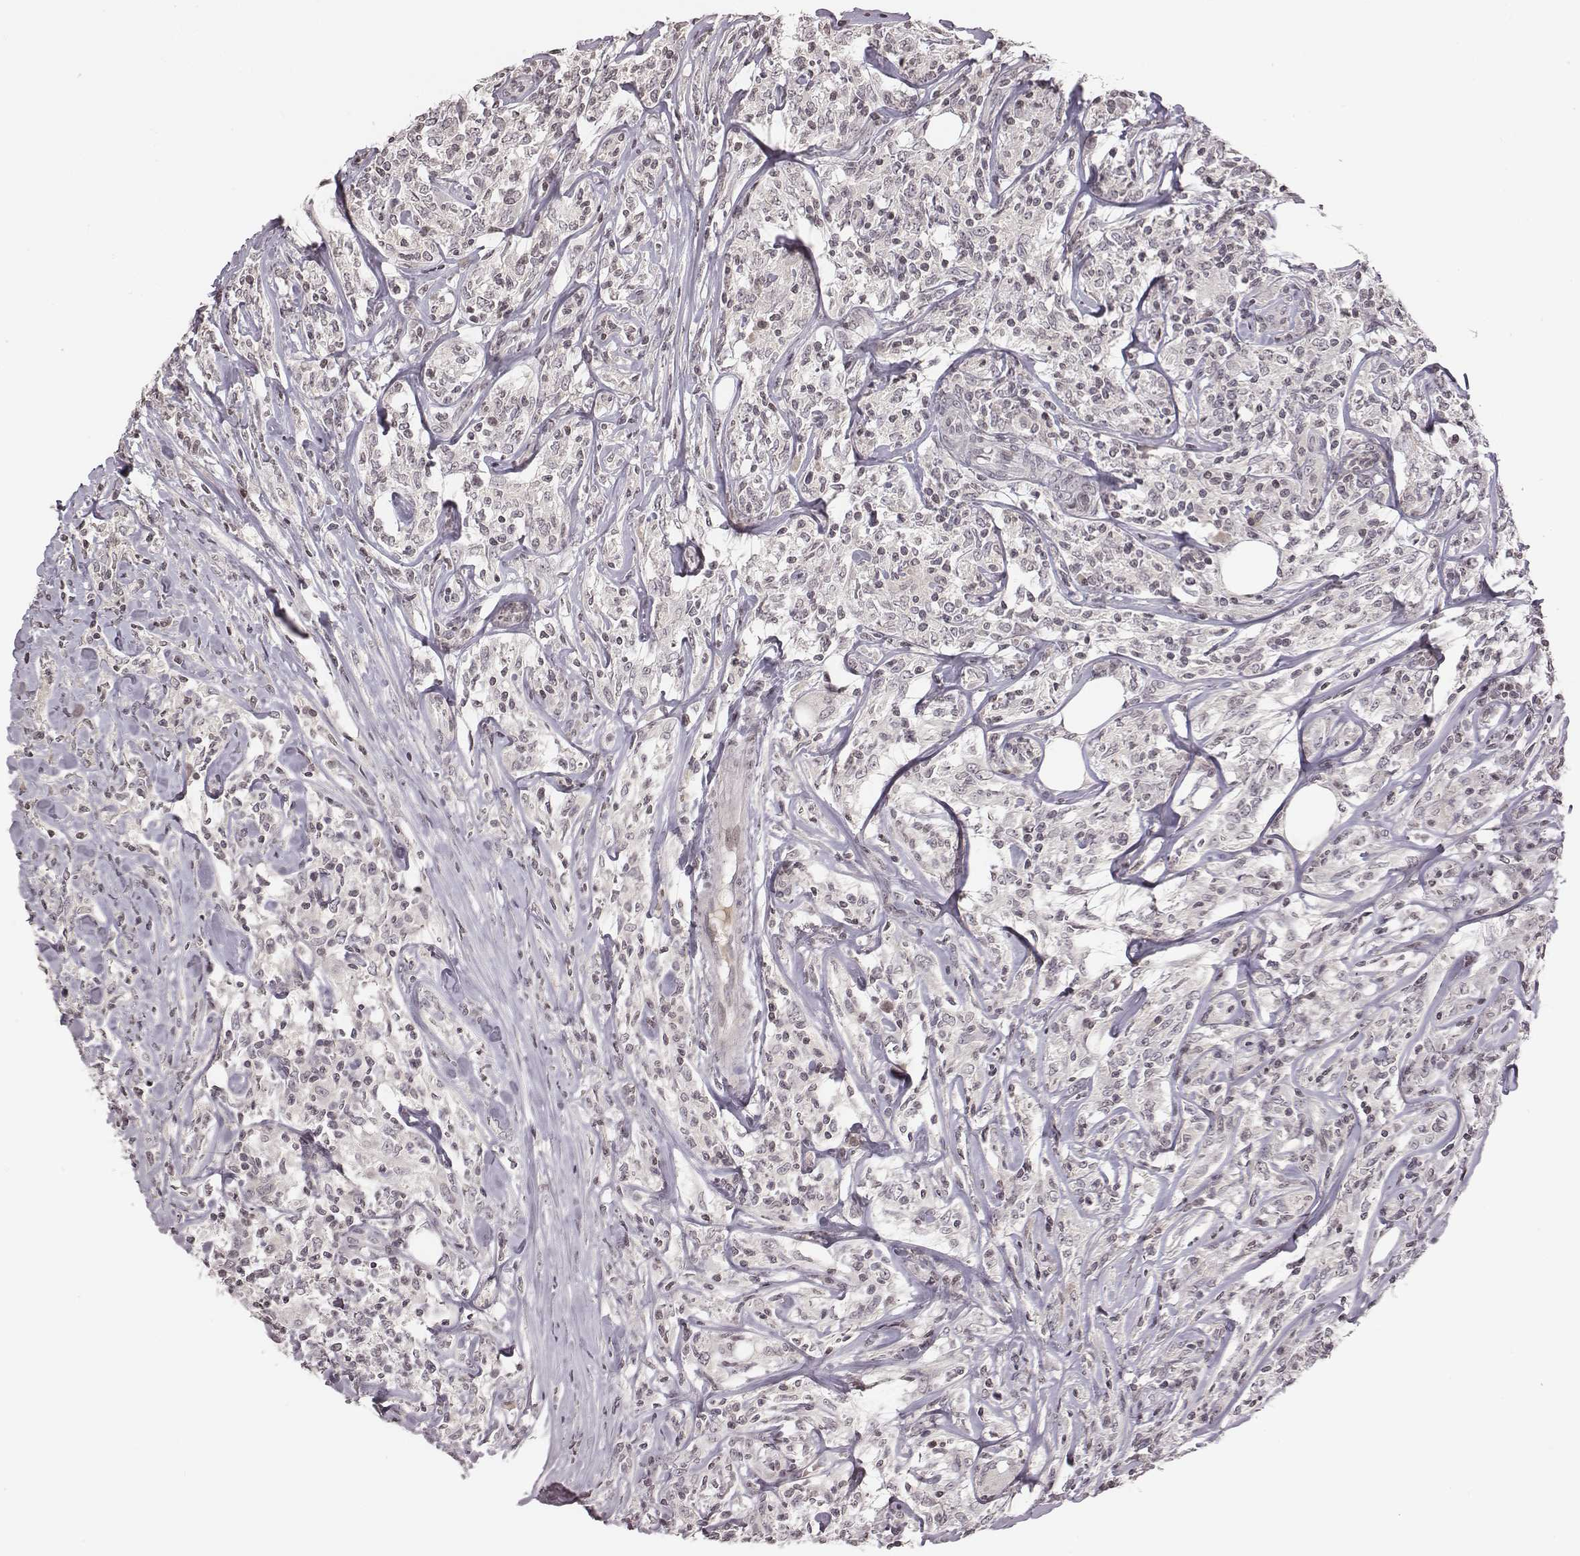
{"staining": {"intensity": "negative", "quantity": "none", "location": "none"}, "tissue": "lymphoma", "cell_type": "Tumor cells", "image_type": "cancer", "snomed": [{"axis": "morphology", "description": "Malignant lymphoma, non-Hodgkin's type, High grade"}, {"axis": "topography", "description": "Lymph node"}], "caption": "Malignant lymphoma, non-Hodgkin's type (high-grade) was stained to show a protein in brown. There is no significant staining in tumor cells.", "gene": "GRM4", "patient": {"sex": "female", "age": 84}}